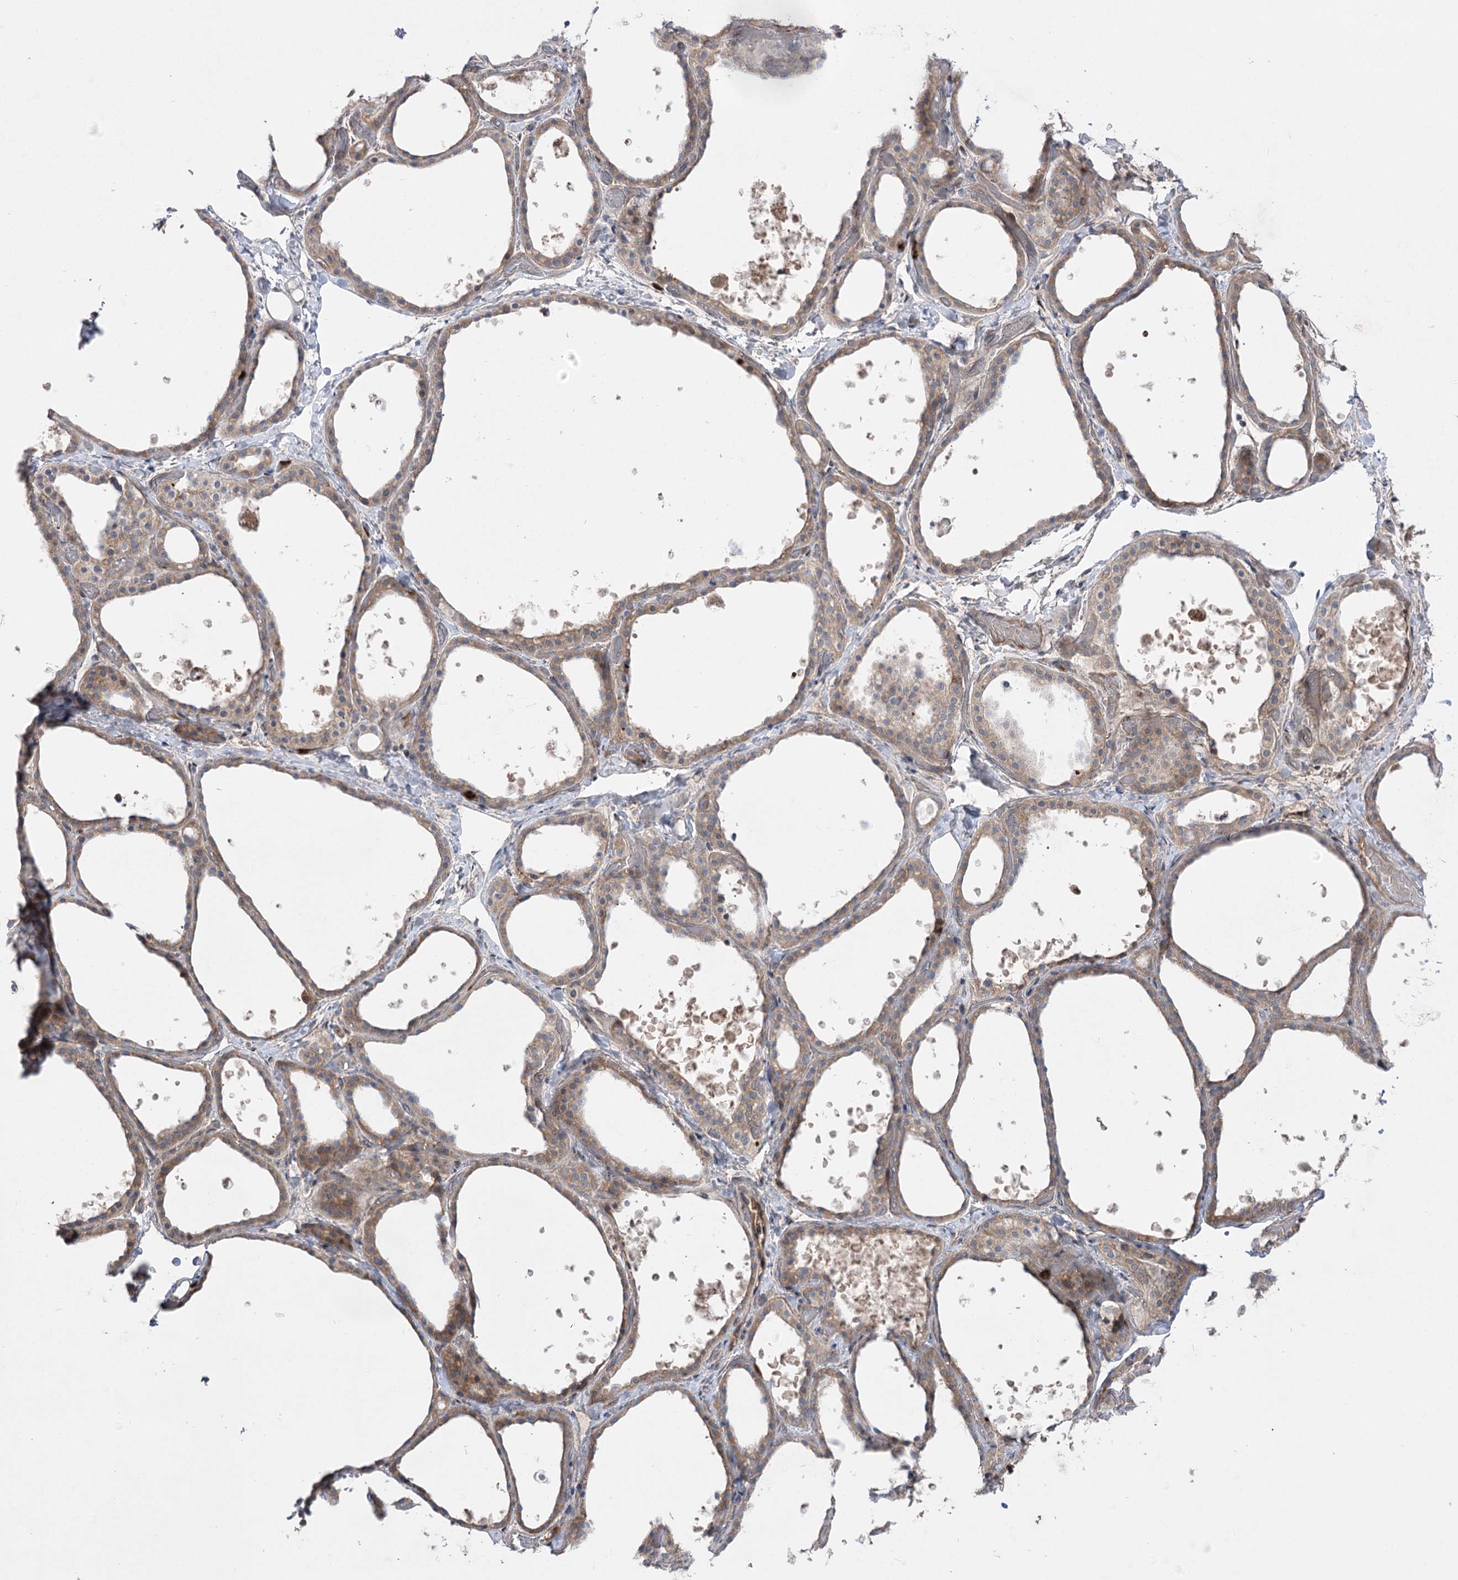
{"staining": {"intensity": "weak", "quantity": ">75%", "location": "cytoplasmic/membranous"}, "tissue": "thyroid gland", "cell_type": "Glandular cells", "image_type": "normal", "snomed": [{"axis": "morphology", "description": "Normal tissue, NOS"}, {"axis": "topography", "description": "Thyroid gland"}], "caption": "DAB immunohistochemical staining of benign human thyroid gland demonstrates weak cytoplasmic/membranous protein expression in approximately >75% of glandular cells. The staining is performed using DAB brown chromogen to label protein expression. The nuclei are counter-stained blue using hematoxylin.", "gene": "PLEKHA5", "patient": {"sex": "female", "age": 44}}